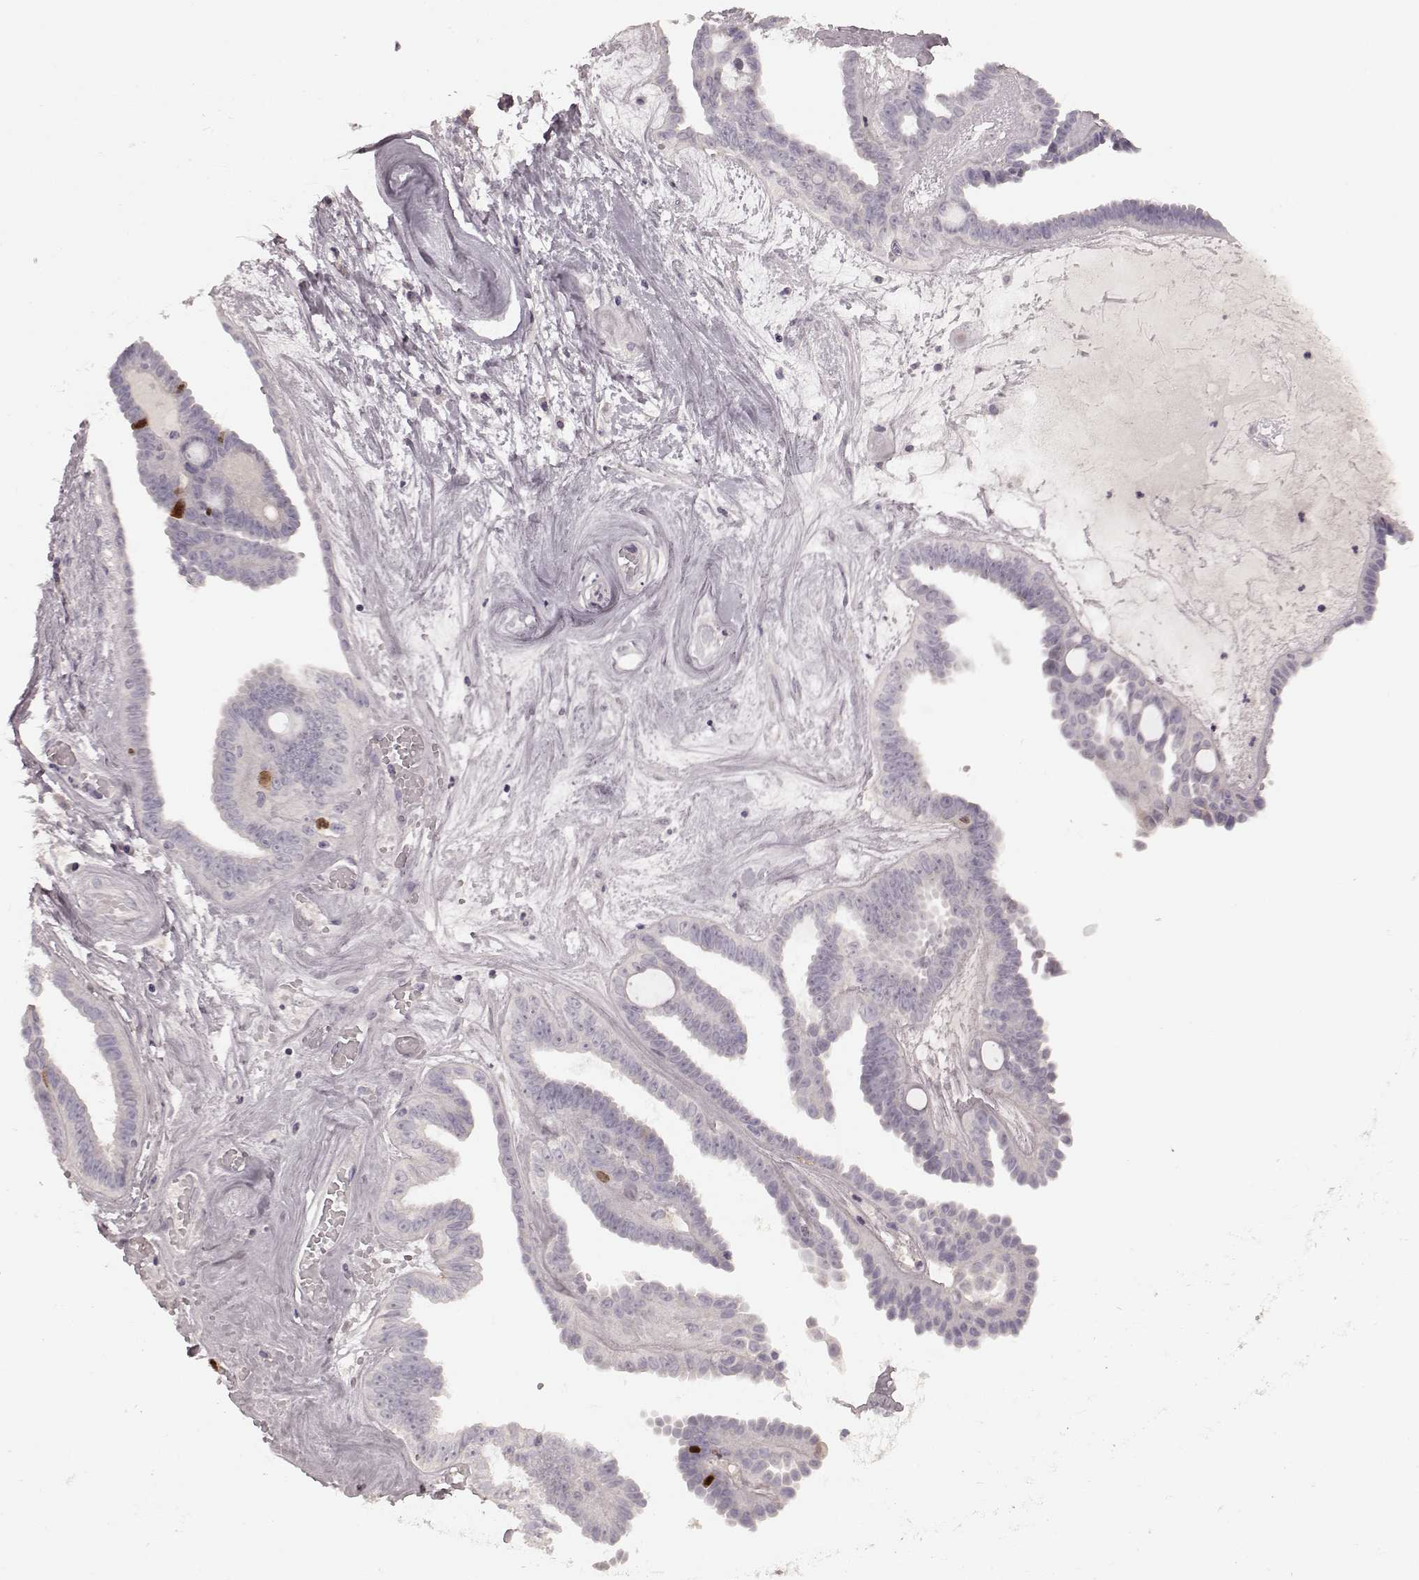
{"staining": {"intensity": "strong", "quantity": "<25%", "location": "nuclear"}, "tissue": "ovarian cancer", "cell_type": "Tumor cells", "image_type": "cancer", "snomed": [{"axis": "morphology", "description": "Cystadenocarcinoma, serous, NOS"}, {"axis": "topography", "description": "Ovary"}], "caption": "Immunohistochemical staining of human ovarian serous cystadenocarcinoma exhibits medium levels of strong nuclear protein expression in about <25% of tumor cells. (DAB (3,3'-diaminobenzidine) IHC with brightfield microscopy, high magnification).", "gene": "CCNA2", "patient": {"sex": "female", "age": 71}}